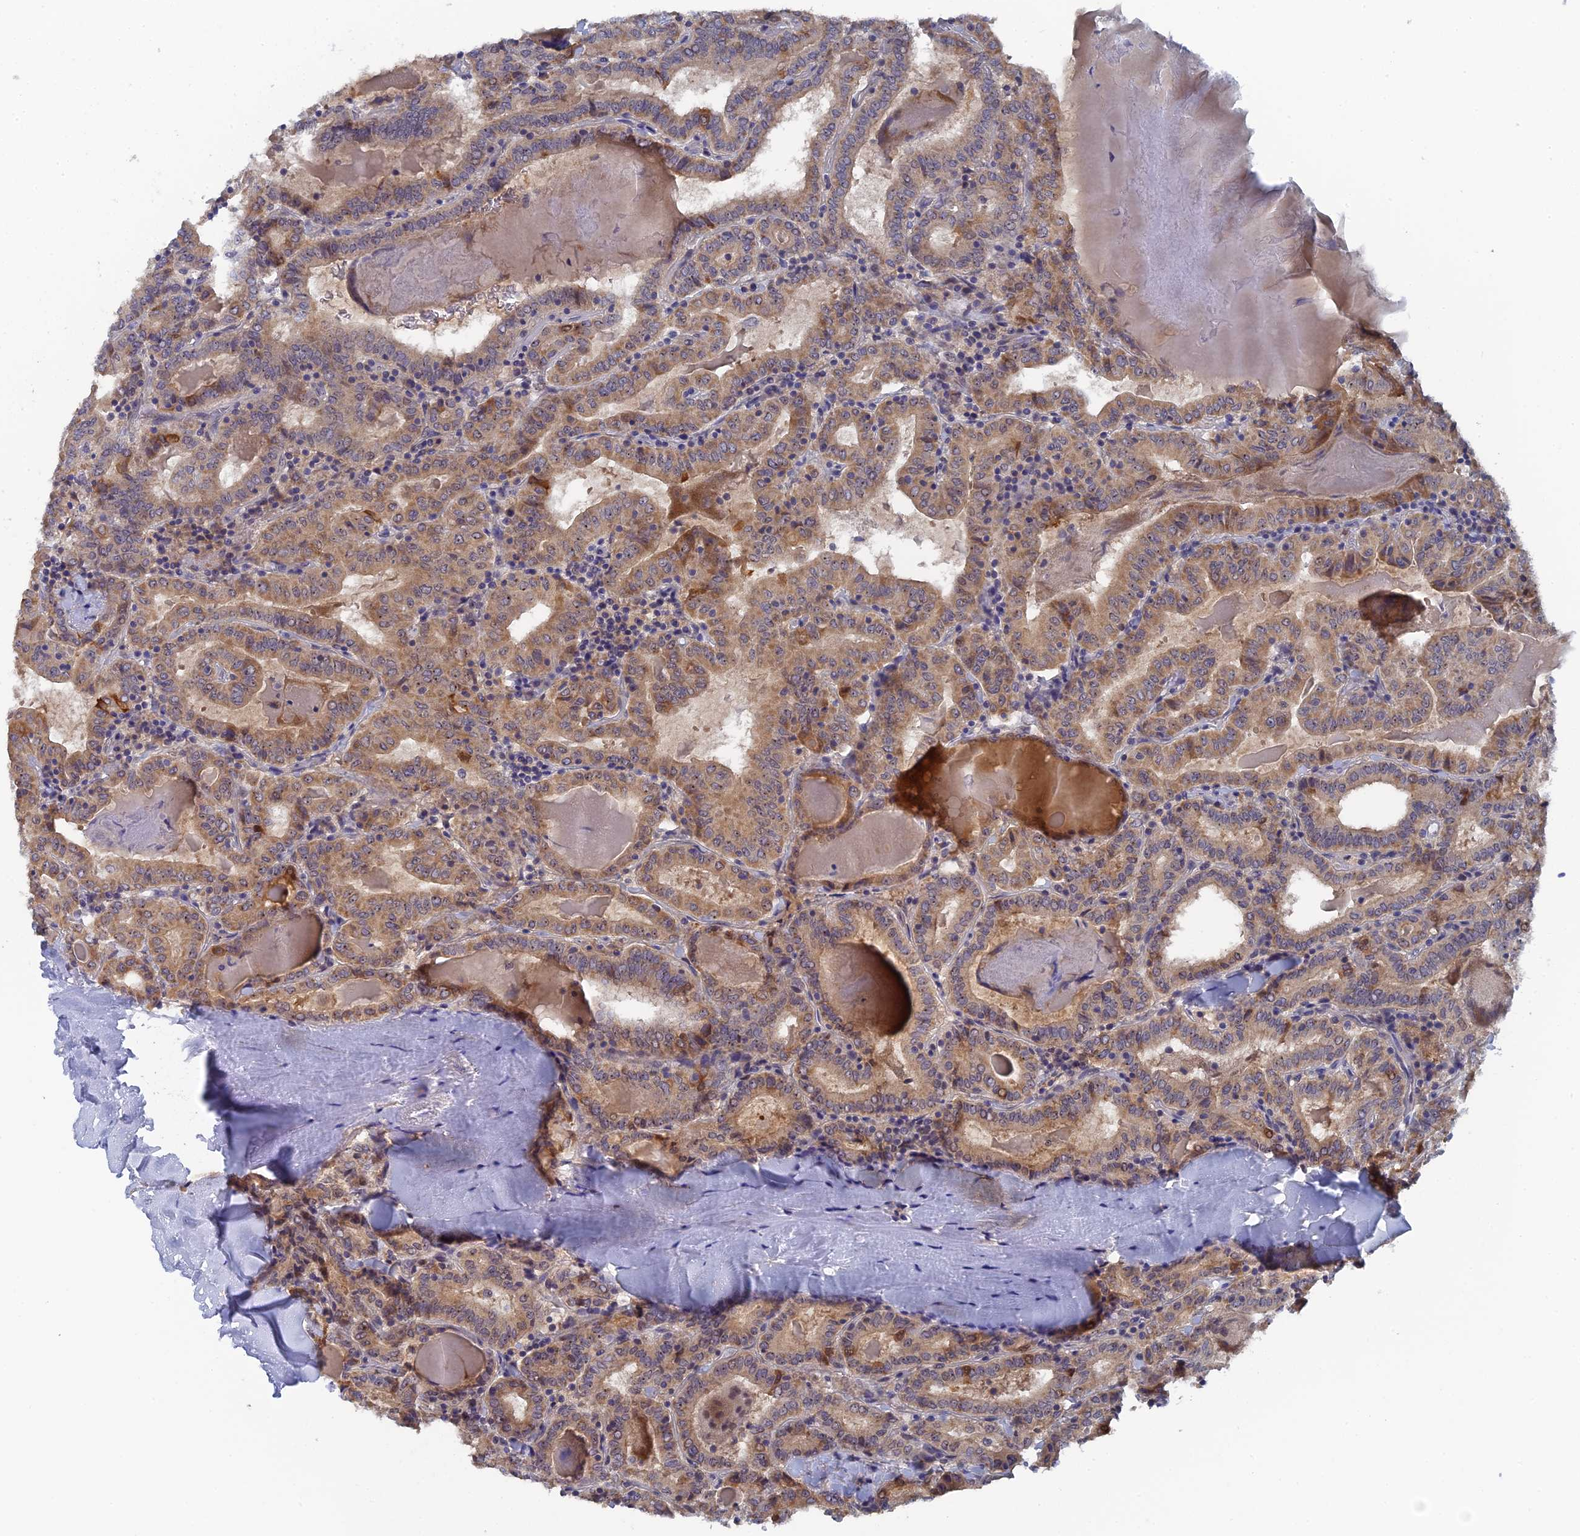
{"staining": {"intensity": "moderate", "quantity": ">75%", "location": "cytoplasmic/membranous,nuclear"}, "tissue": "thyroid cancer", "cell_type": "Tumor cells", "image_type": "cancer", "snomed": [{"axis": "morphology", "description": "Papillary adenocarcinoma, NOS"}, {"axis": "topography", "description": "Thyroid gland"}], "caption": "A high-resolution image shows IHC staining of papillary adenocarcinoma (thyroid), which exhibits moderate cytoplasmic/membranous and nuclear positivity in approximately >75% of tumor cells. (IHC, brightfield microscopy, high magnification).", "gene": "MIGA2", "patient": {"sex": "female", "age": 72}}